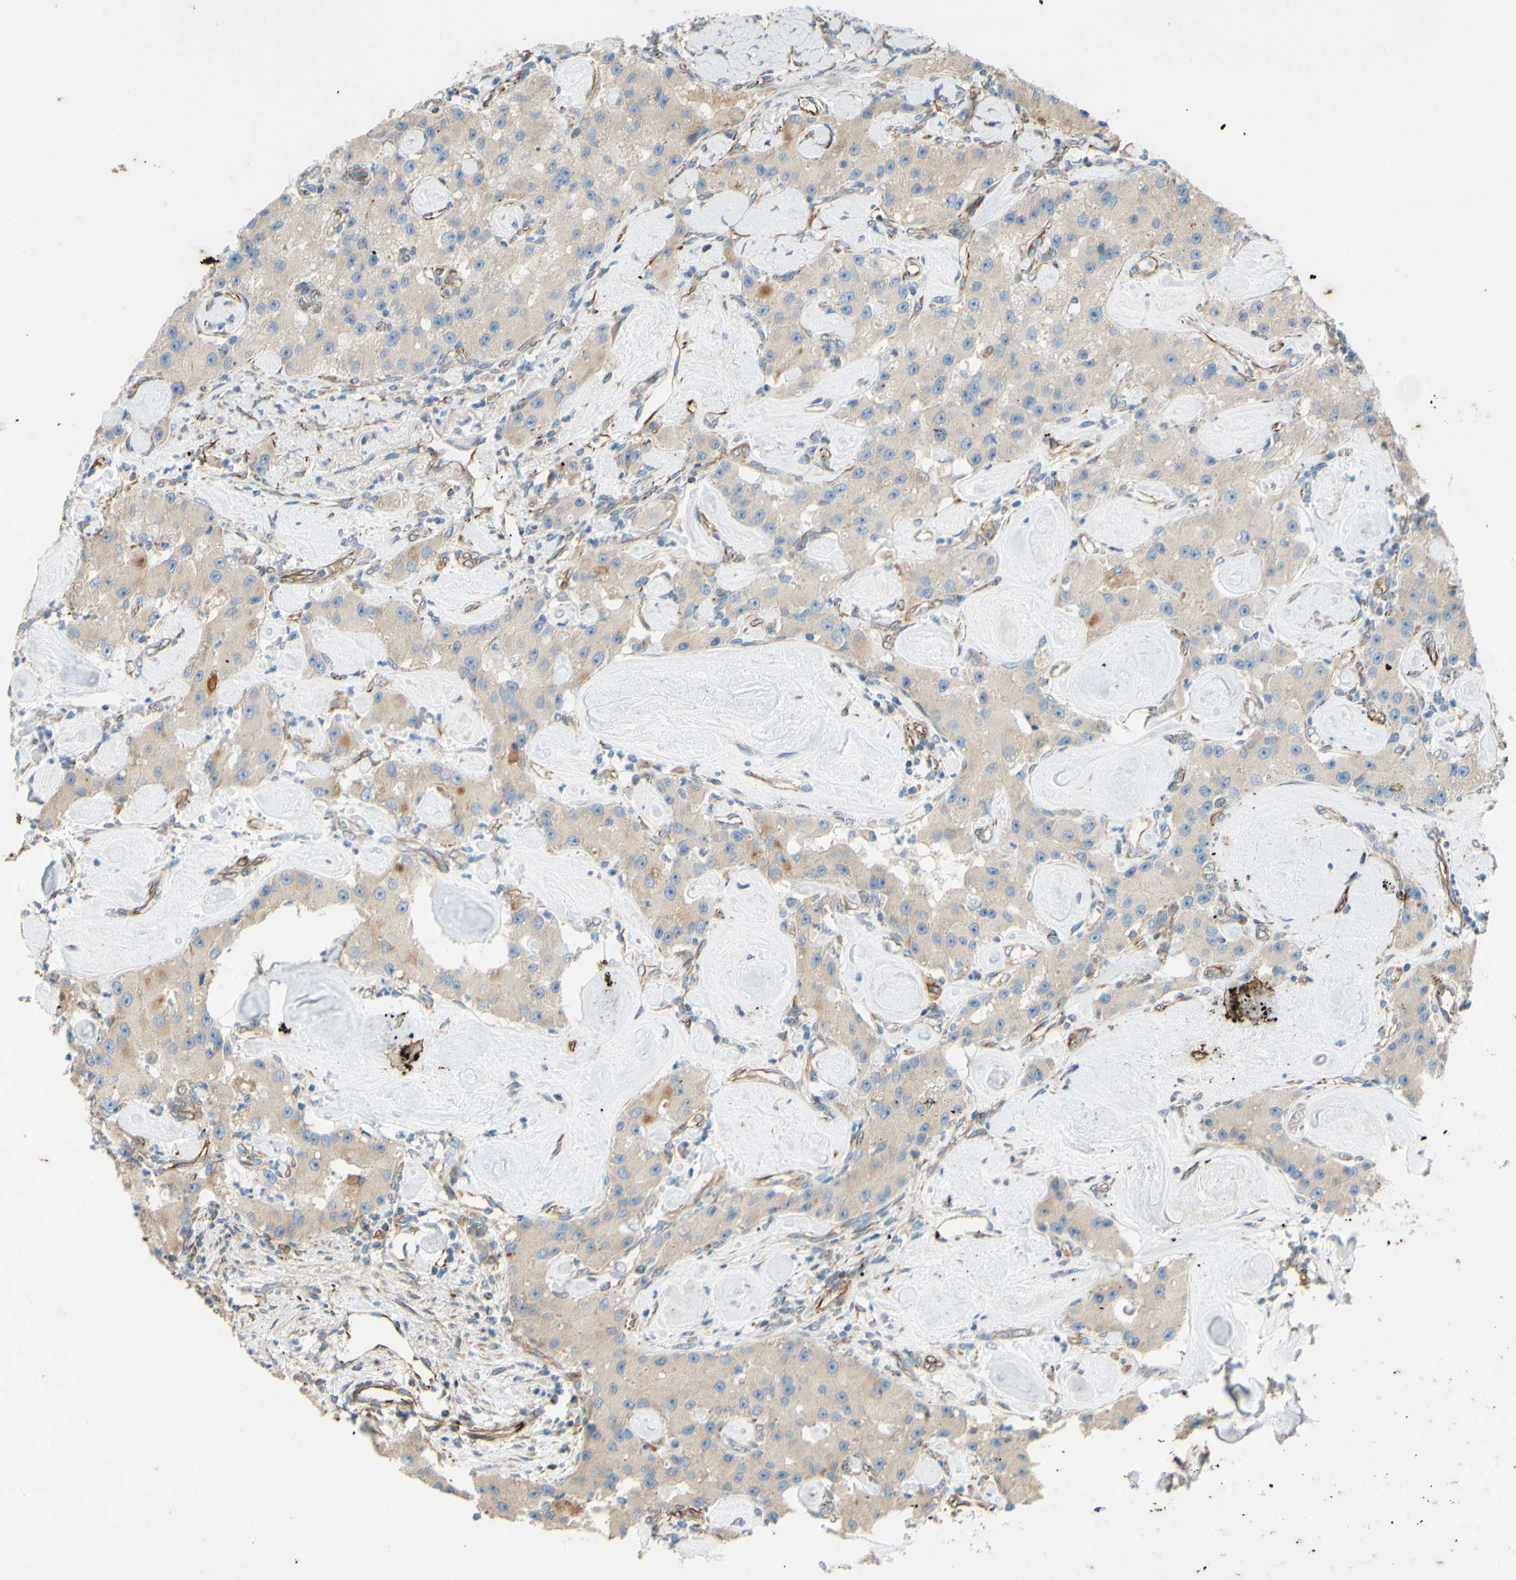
{"staining": {"intensity": "weak", "quantity": ">75%", "location": "cytoplasmic/membranous"}, "tissue": "carcinoid", "cell_type": "Tumor cells", "image_type": "cancer", "snomed": [{"axis": "morphology", "description": "Carcinoid, malignant, NOS"}, {"axis": "topography", "description": "Pancreas"}], "caption": "The histopathology image demonstrates a brown stain indicating the presence of a protein in the cytoplasmic/membranous of tumor cells in carcinoid (malignant).", "gene": "C1orf43", "patient": {"sex": "male", "age": 41}}